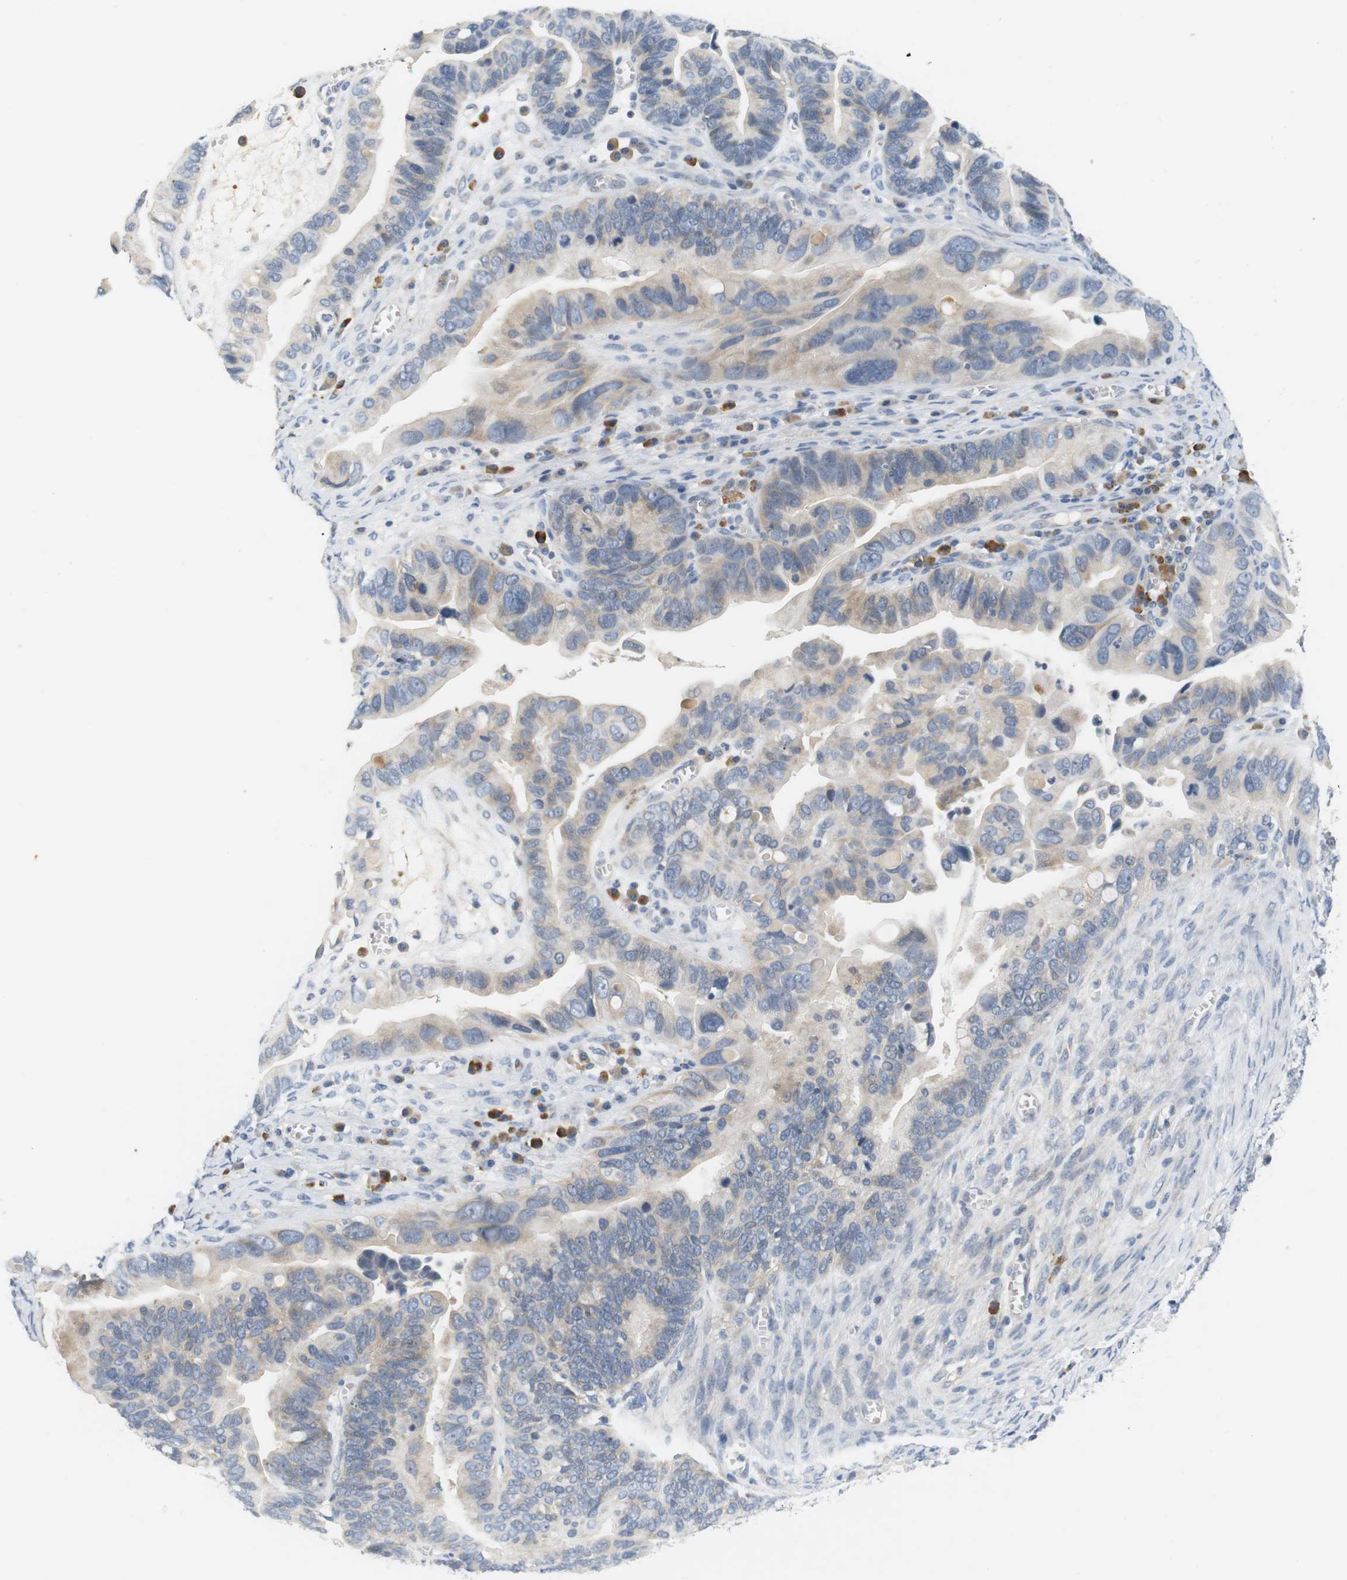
{"staining": {"intensity": "weak", "quantity": "<25%", "location": "cytoplasmic/membranous"}, "tissue": "ovarian cancer", "cell_type": "Tumor cells", "image_type": "cancer", "snomed": [{"axis": "morphology", "description": "Cystadenocarcinoma, serous, NOS"}, {"axis": "topography", "description": "Ovary"}], "caption": "This is an immunohistochemistry (IHC) photomicrograph of serous cystadenocarcinoma (ovarian). There is no staining in tumor cells.", "gene": "EVA1C", "patient": {"sex": "female", "age": 56}}